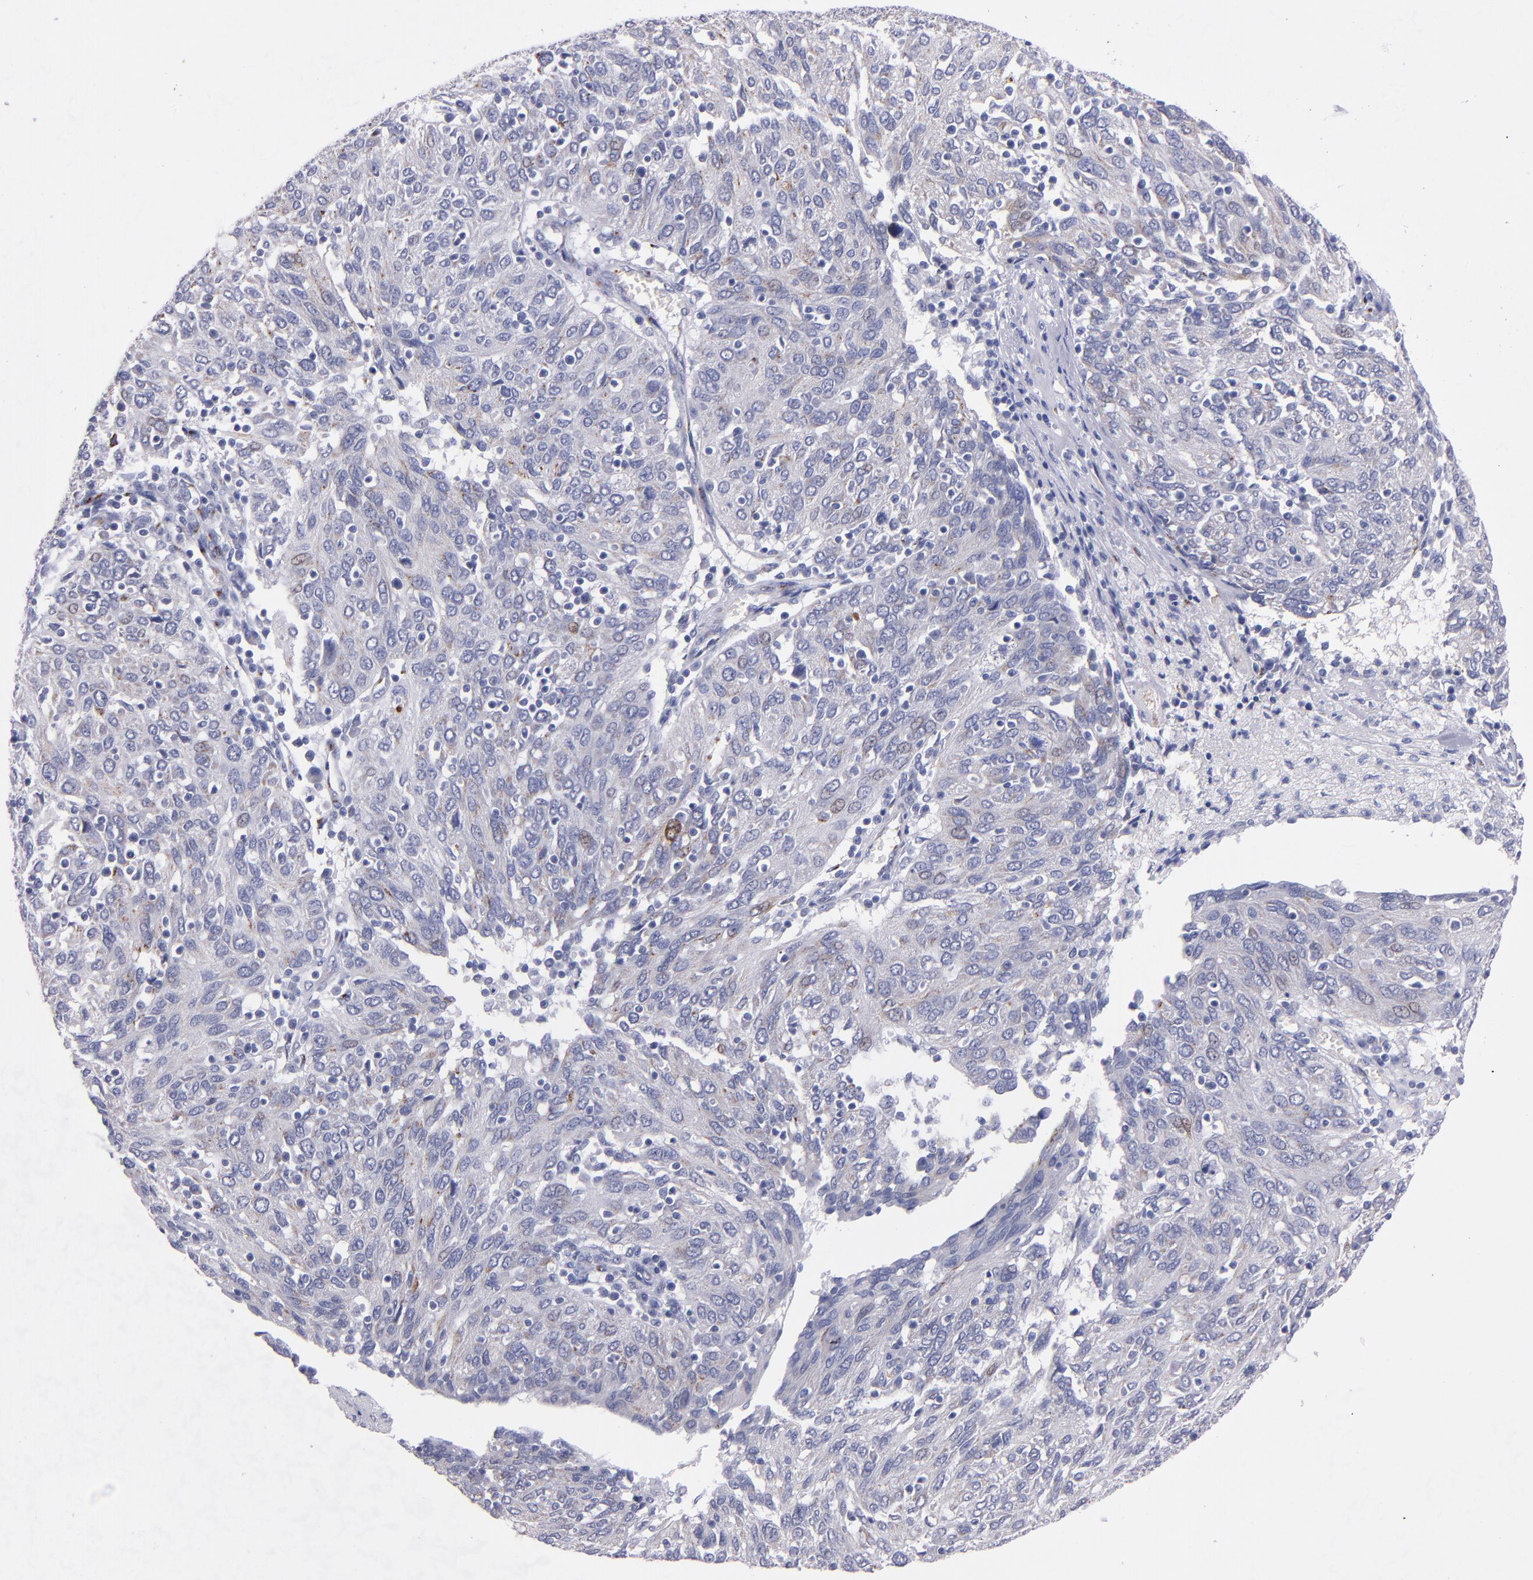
{"staining": {"intensity": "weak", "quantity": "<25%", "location": "cytoplasmic/membranous,nuclear"}, "tissue": "ovarian cancer", "cell_type": "Tumor cells", "image_type": "cancer", "snomed": [{"axis": "morphology", "description": "Carcinoma, endometroid"}, {"axis": "topography", "description": "Ovary"}], "caption": "Ovarian cancer was stained to show a protein in brown. There is no significant positivity in tumor cells. (Brightfield microscopy of DAB immunohistochemistry (IHC) at high magnification).", "gene": "RAB41", "patient": {"sex": "female", "age": 50}}